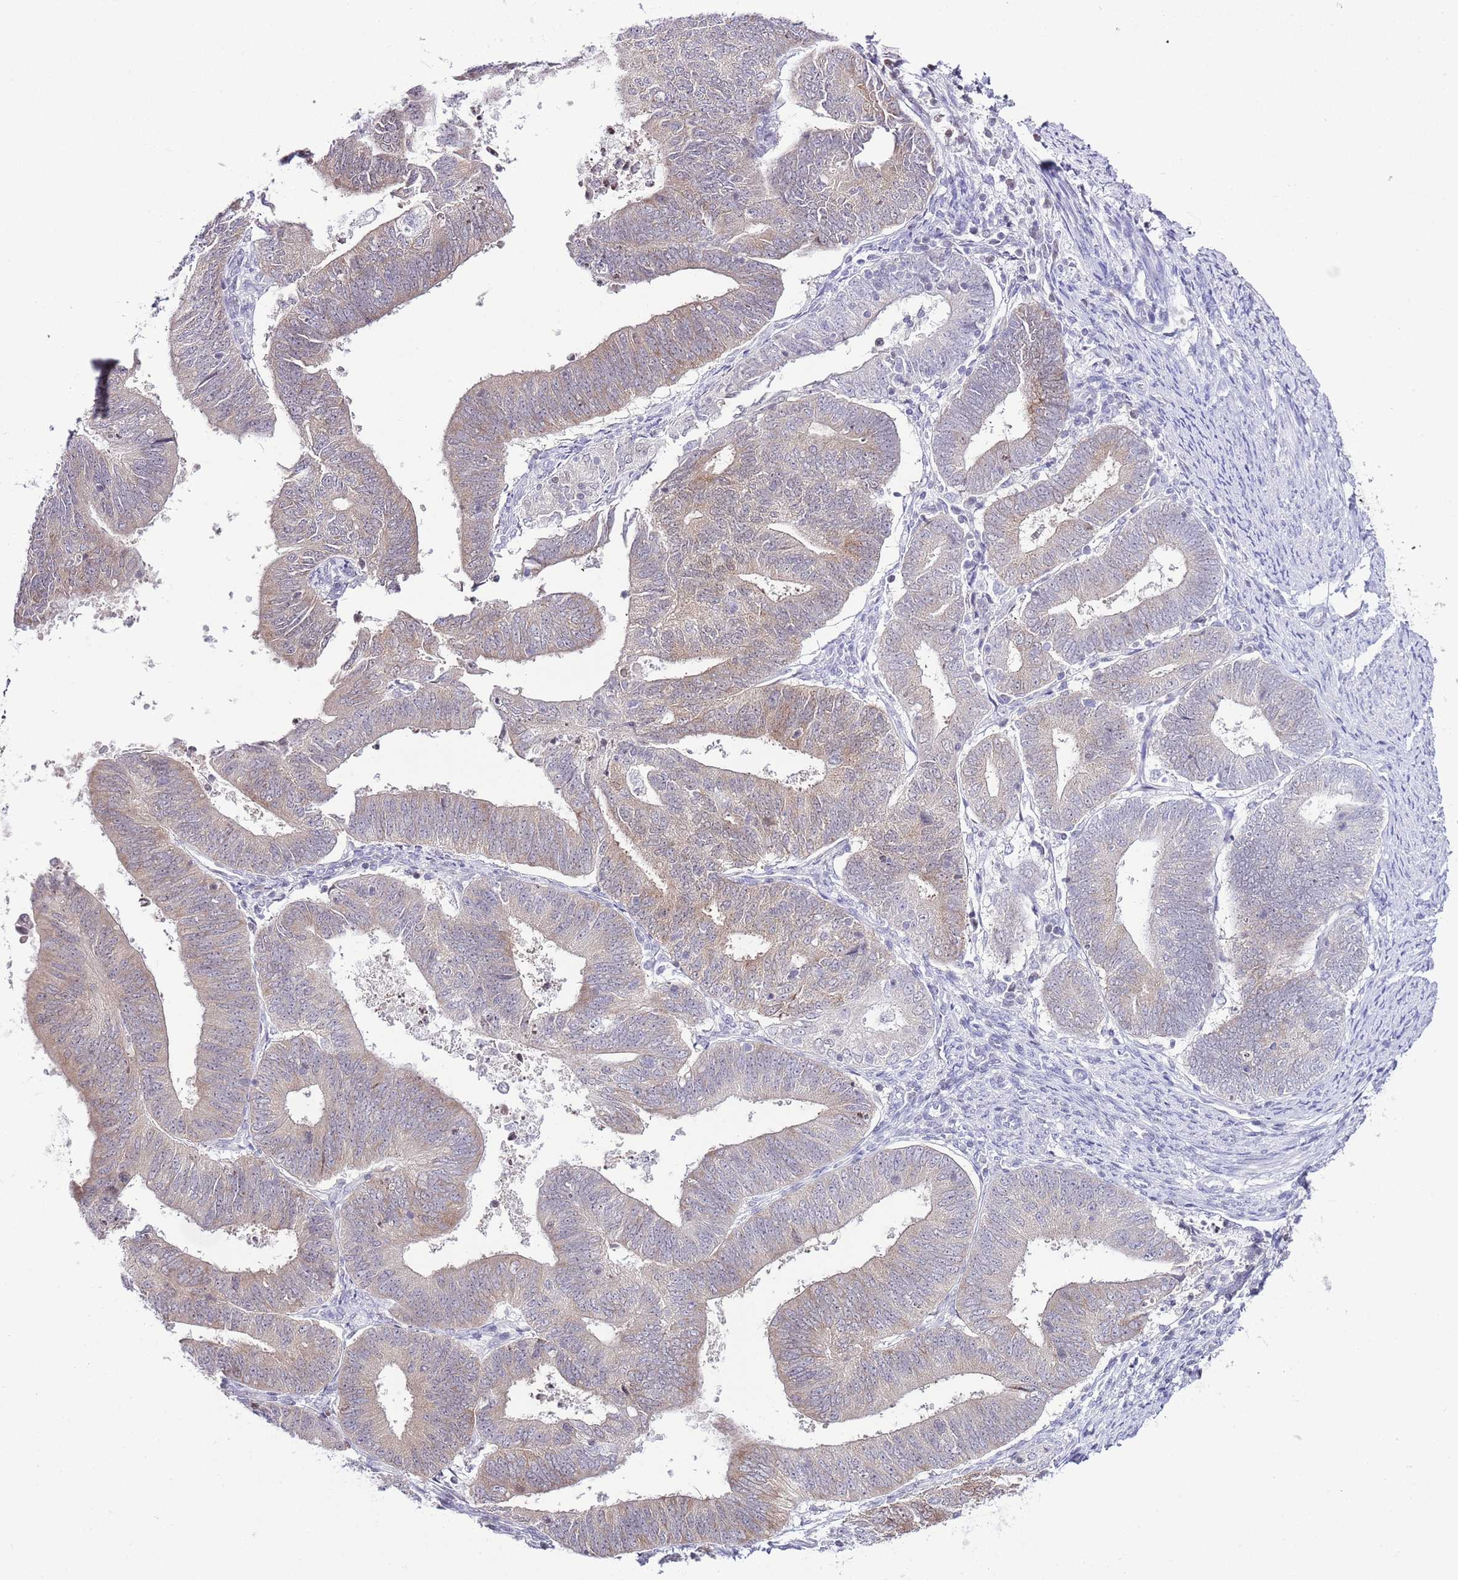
{"staining": {"intensity": "weak", "quantity": "25%-75%", "location": "cytoplasmic/membranous"}, "tissue": "endometrial cancer", "cell_type": "Tumor cells", "image_type": "cancer", "snomed": [{"axis": "morphology", "description": "Adenocarcinoma, NOS"}, {"axis": "topography", "description": "Endometrium"}], "caption": "High-magnification brightfield microscopy of endometrial adenocarcinoma stained with DAB (3,3'-diaminobenzidine) (brown) and counterstained with hematoxylin (blue). tumor cells exhibit weak cytoplasmic/membranous positivity is present in about25%-75% of cells. The staining is performed using DAB (3,3'-diaminobenzidine) brown chromogen to label protein expression. The nuclei are counter-stained blue using hematoxylin.", "gene": "PRR15", "patient": {"sex": "female", "age": 70}}